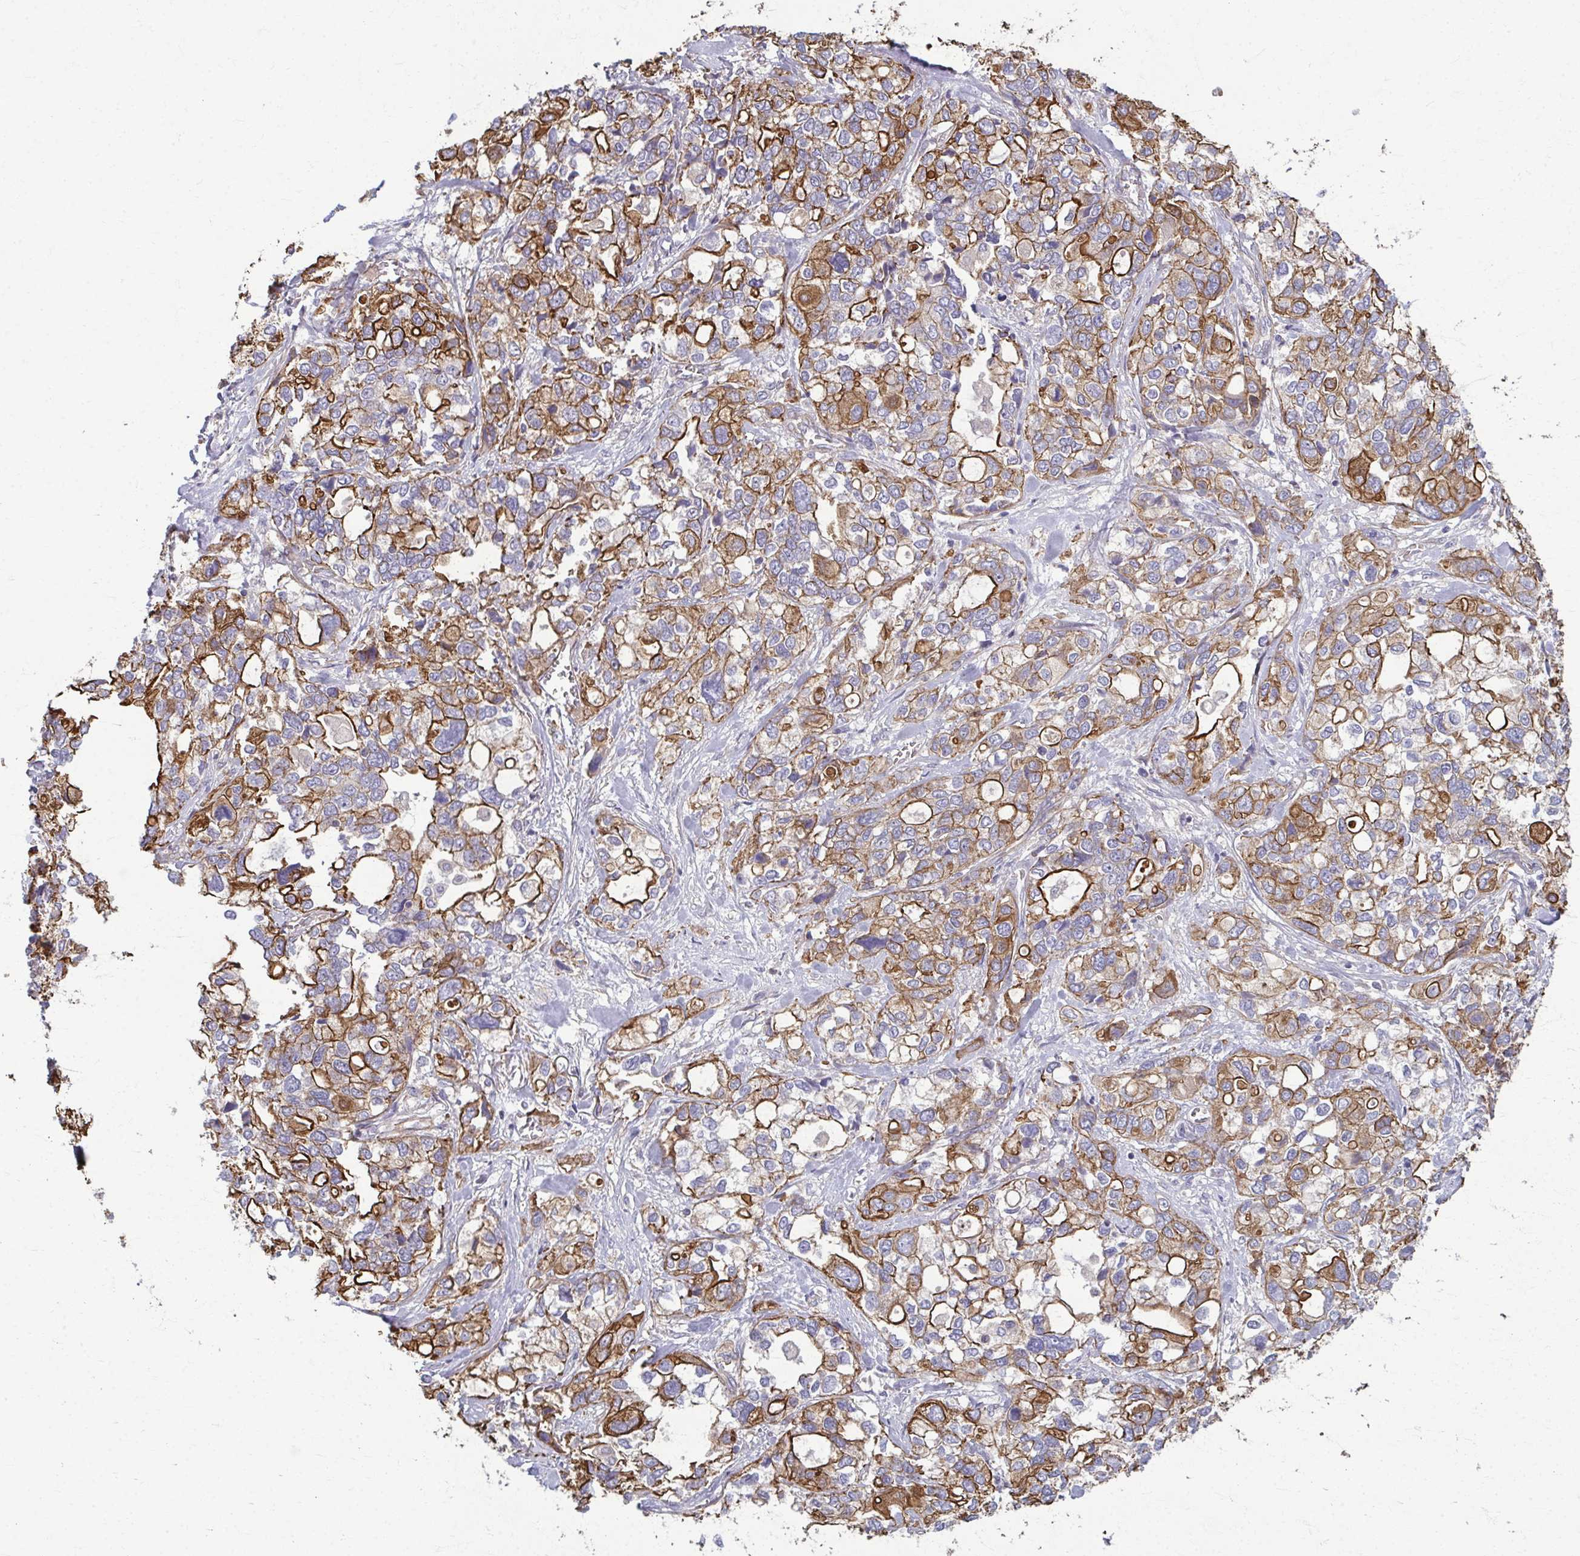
{"staining": {"intensity": "strong", "quantity": ">75%", "location": "cytoplasmic/membranous"}, "tissue": "stomach cancer", "cell_type": "Tumor cells", "image_type": "cancer", "snomed": [{"axis": "morphology", "description": "Adenocarcinoma, NOS"}, {"axis": "topography", "description": "Stomach, upper"}], "caption": "Adenocarcinoma (stomach) tissue shows strong cytoplasmic/membranous expression in about >75% of tumor cells", "gene": "EID2B", "patient": {"sex": "female", "age": 81}}